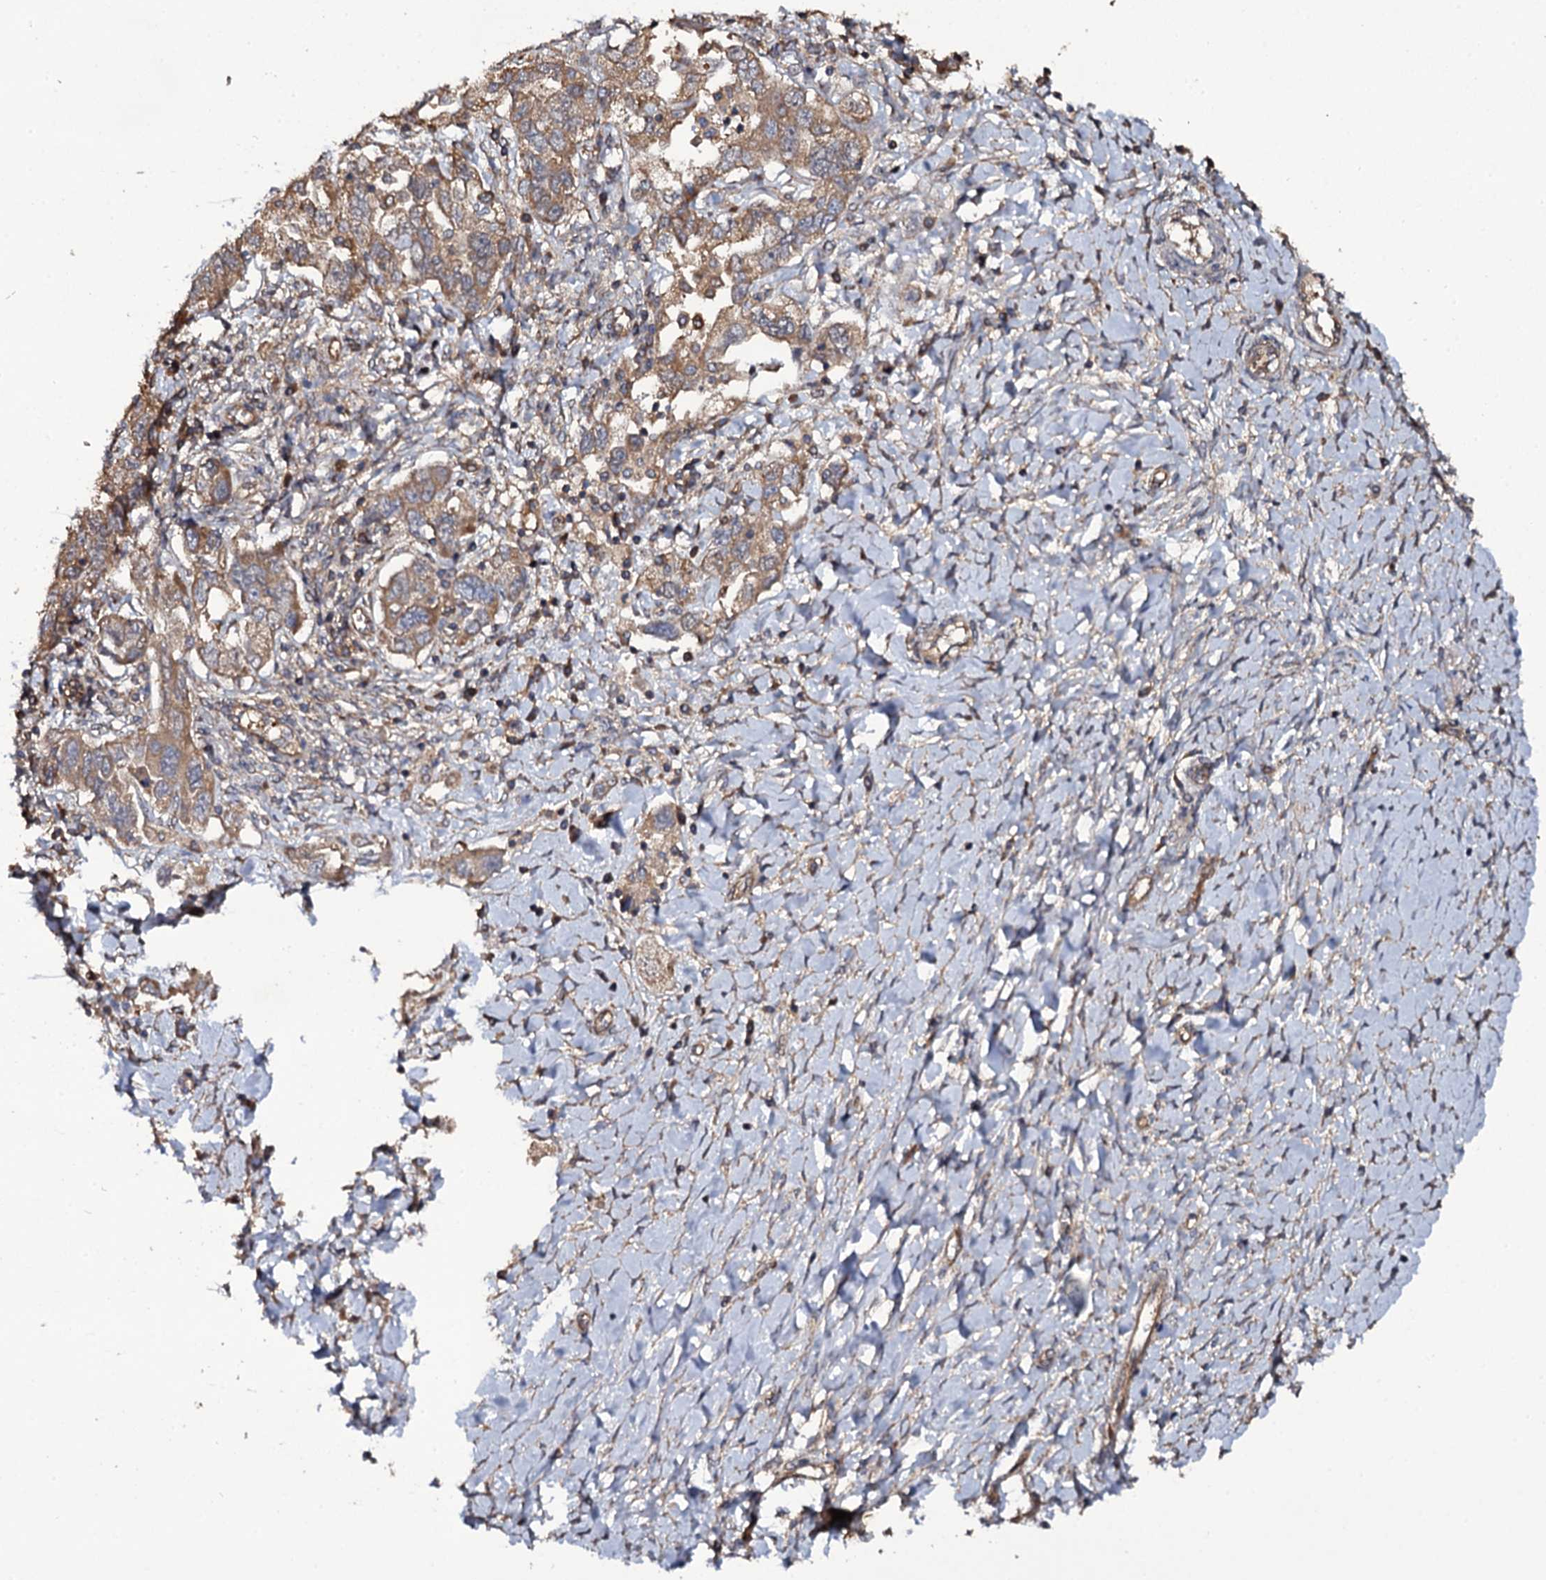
{"staining": {"intensity": "moderate", "quantity": ">75%", "location": "cytoplasmic/membranous"}, "tissue": "ovarian cancer", "cell_type": "Tumor cells", "image_type": "cancer", "snomed": [{"axis": "morphology", "description": "Carcinoma, NOS"}, {"axis": "morphology", "description": "Cystadenocarcinoma, serous, NOS"}, {"axis": "topography", "description": "Ovary"}], "caption": "Protein staining of ovarian carcinoma tissue demonstrates moderate cytoplasmic/membranous positivity in about >75% of tumor cells. The staining was performed using DAB (3,3'-diaminobenzidine), with brown indicating positive protein expression. Nuclei are stained blue with hematoxylin.", "gene": "TTC23", "patient": {"sex": "female", "age": 69}}